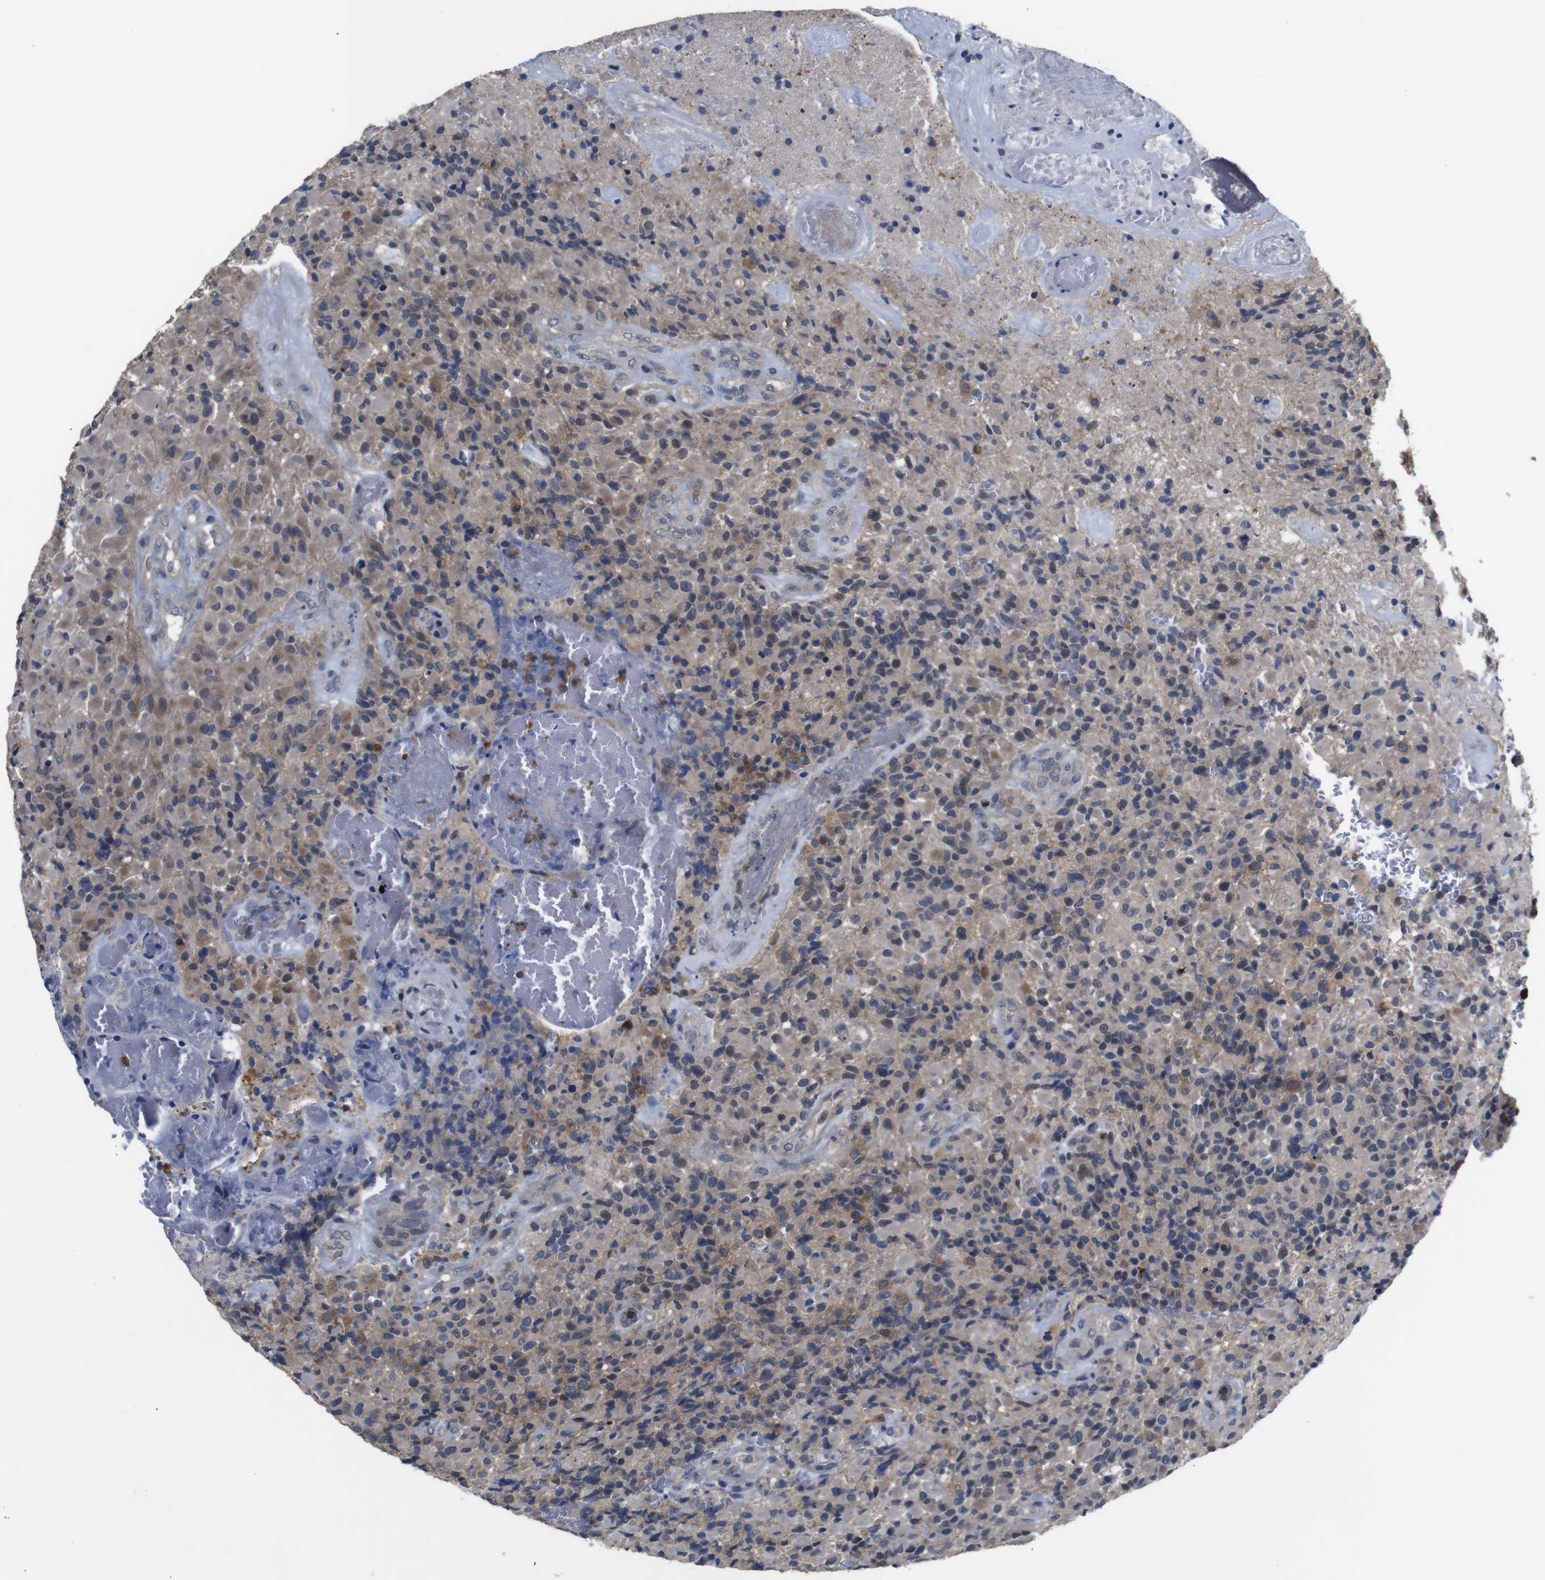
{"staining": {"intensity": "moderate", "quantity": ">75%", "location": "cytoplasmic/membranous"}, "tissue": "glioma", "cell_type": "Tumor cells", "image_type": "cancer", "snomed": [{"axis": "morphology", "description": "Glioma, malignant, High grade"}, {"axis": "topography", "description": "Brain"}], "caption": "Glioma stained with a brown dye displays moderate cytoplasmic/membranous positive expression in about >75% of tumor cells.", "gene": "BRWD3", "patient": {"sex": "male", "age": 71}}